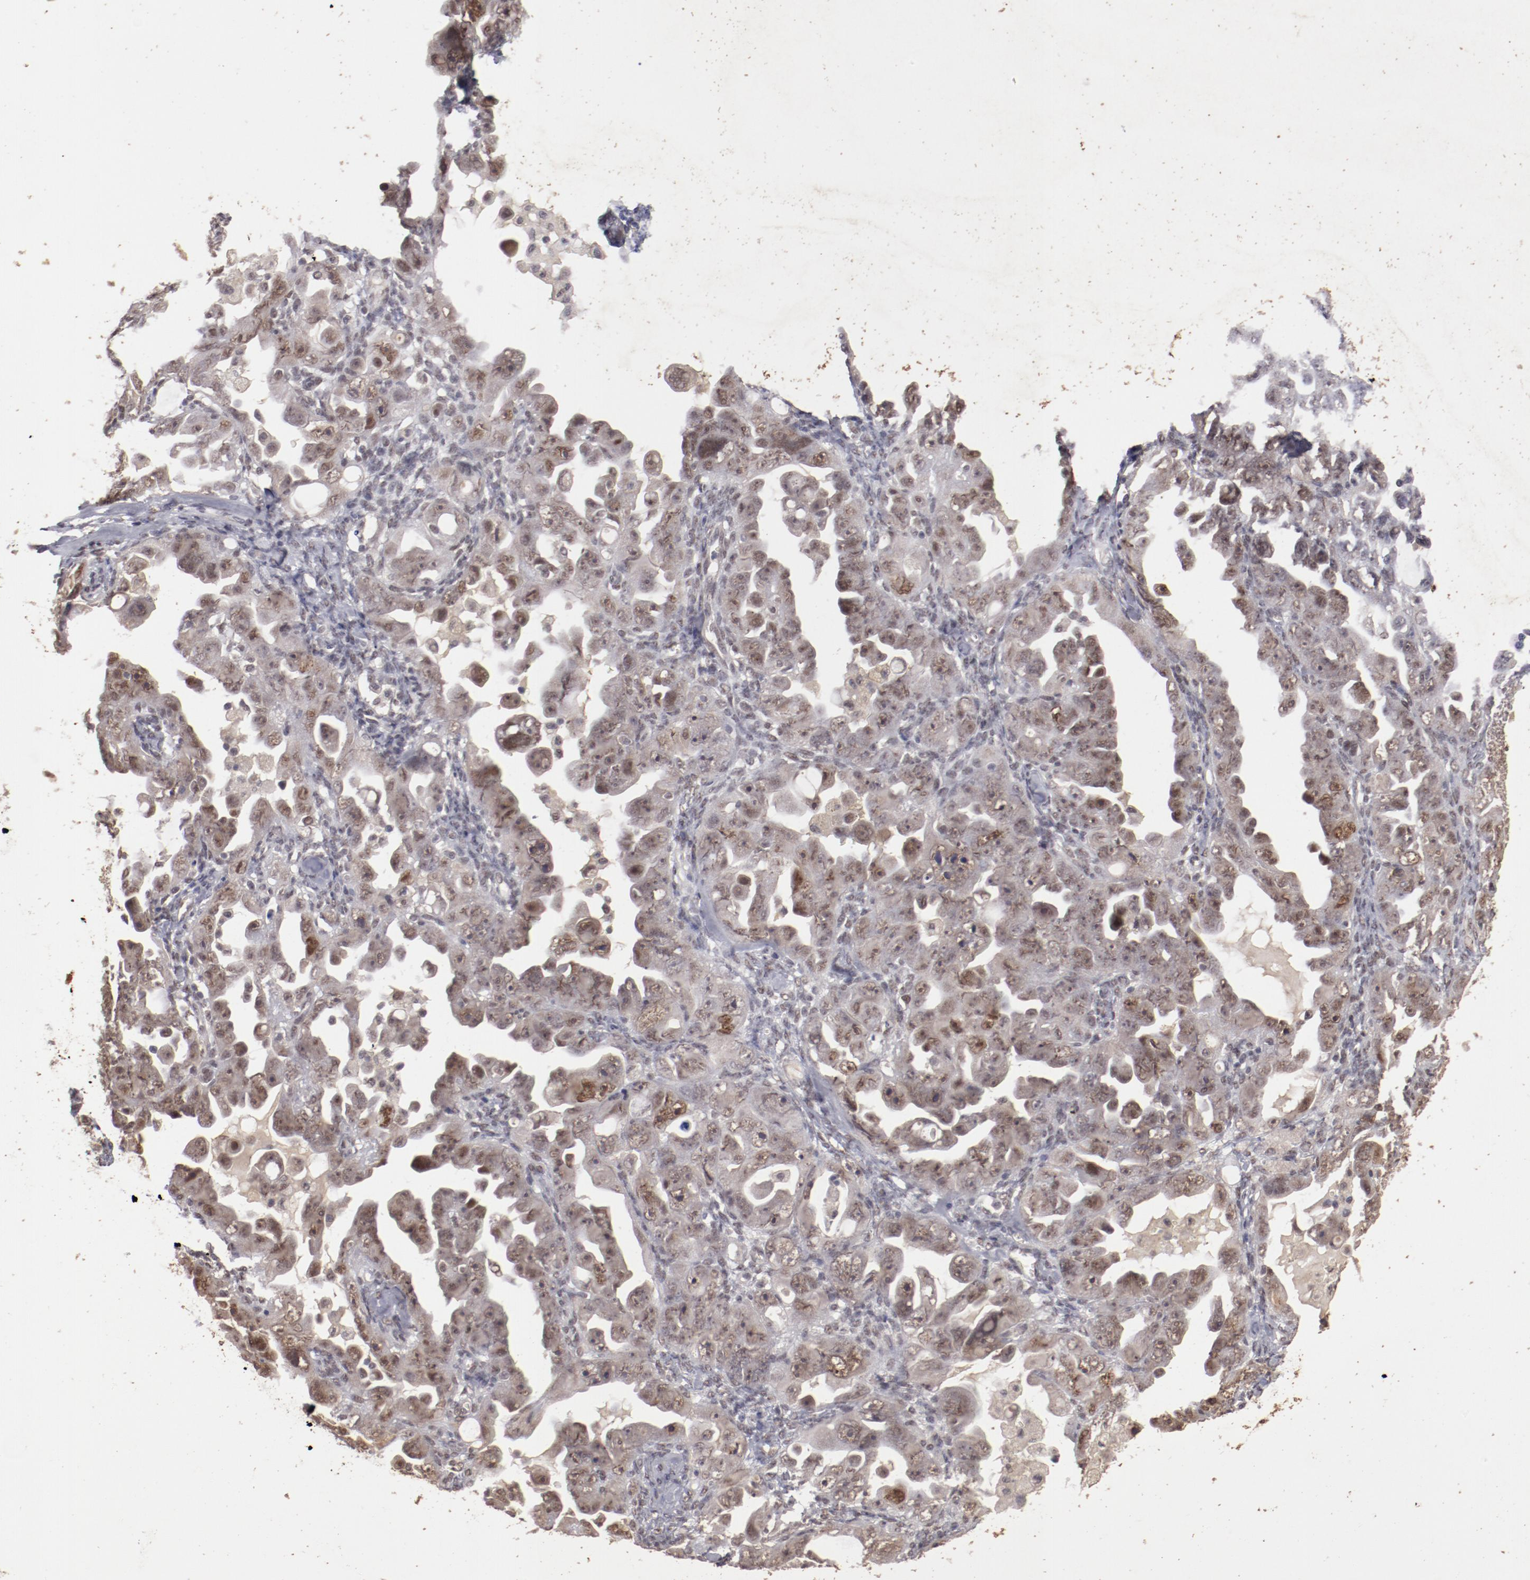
{"staining": {"intensity": "moderate", "quantity": ">75%", "location": "cytoplasmic/membranous,nuclear"}, "tissue": "ovarian cancer", "cell_type": "Tumor cells", "image_type": "cancer", "snomed": [{"axis": "morphology", "description": "Cystadenocarcinoma, serous, NOS"}, {"axis": "topography", "description": "Ovary"}], "caption": "Tumor cells exhibit moderate cytoplasmic/membranous and nuclear positivity in approximately >75% of cells in ovarian serous cystadenocarcinoma.", "gene": "CLOCK", "patient": {"sex": "female", "age": 66}}